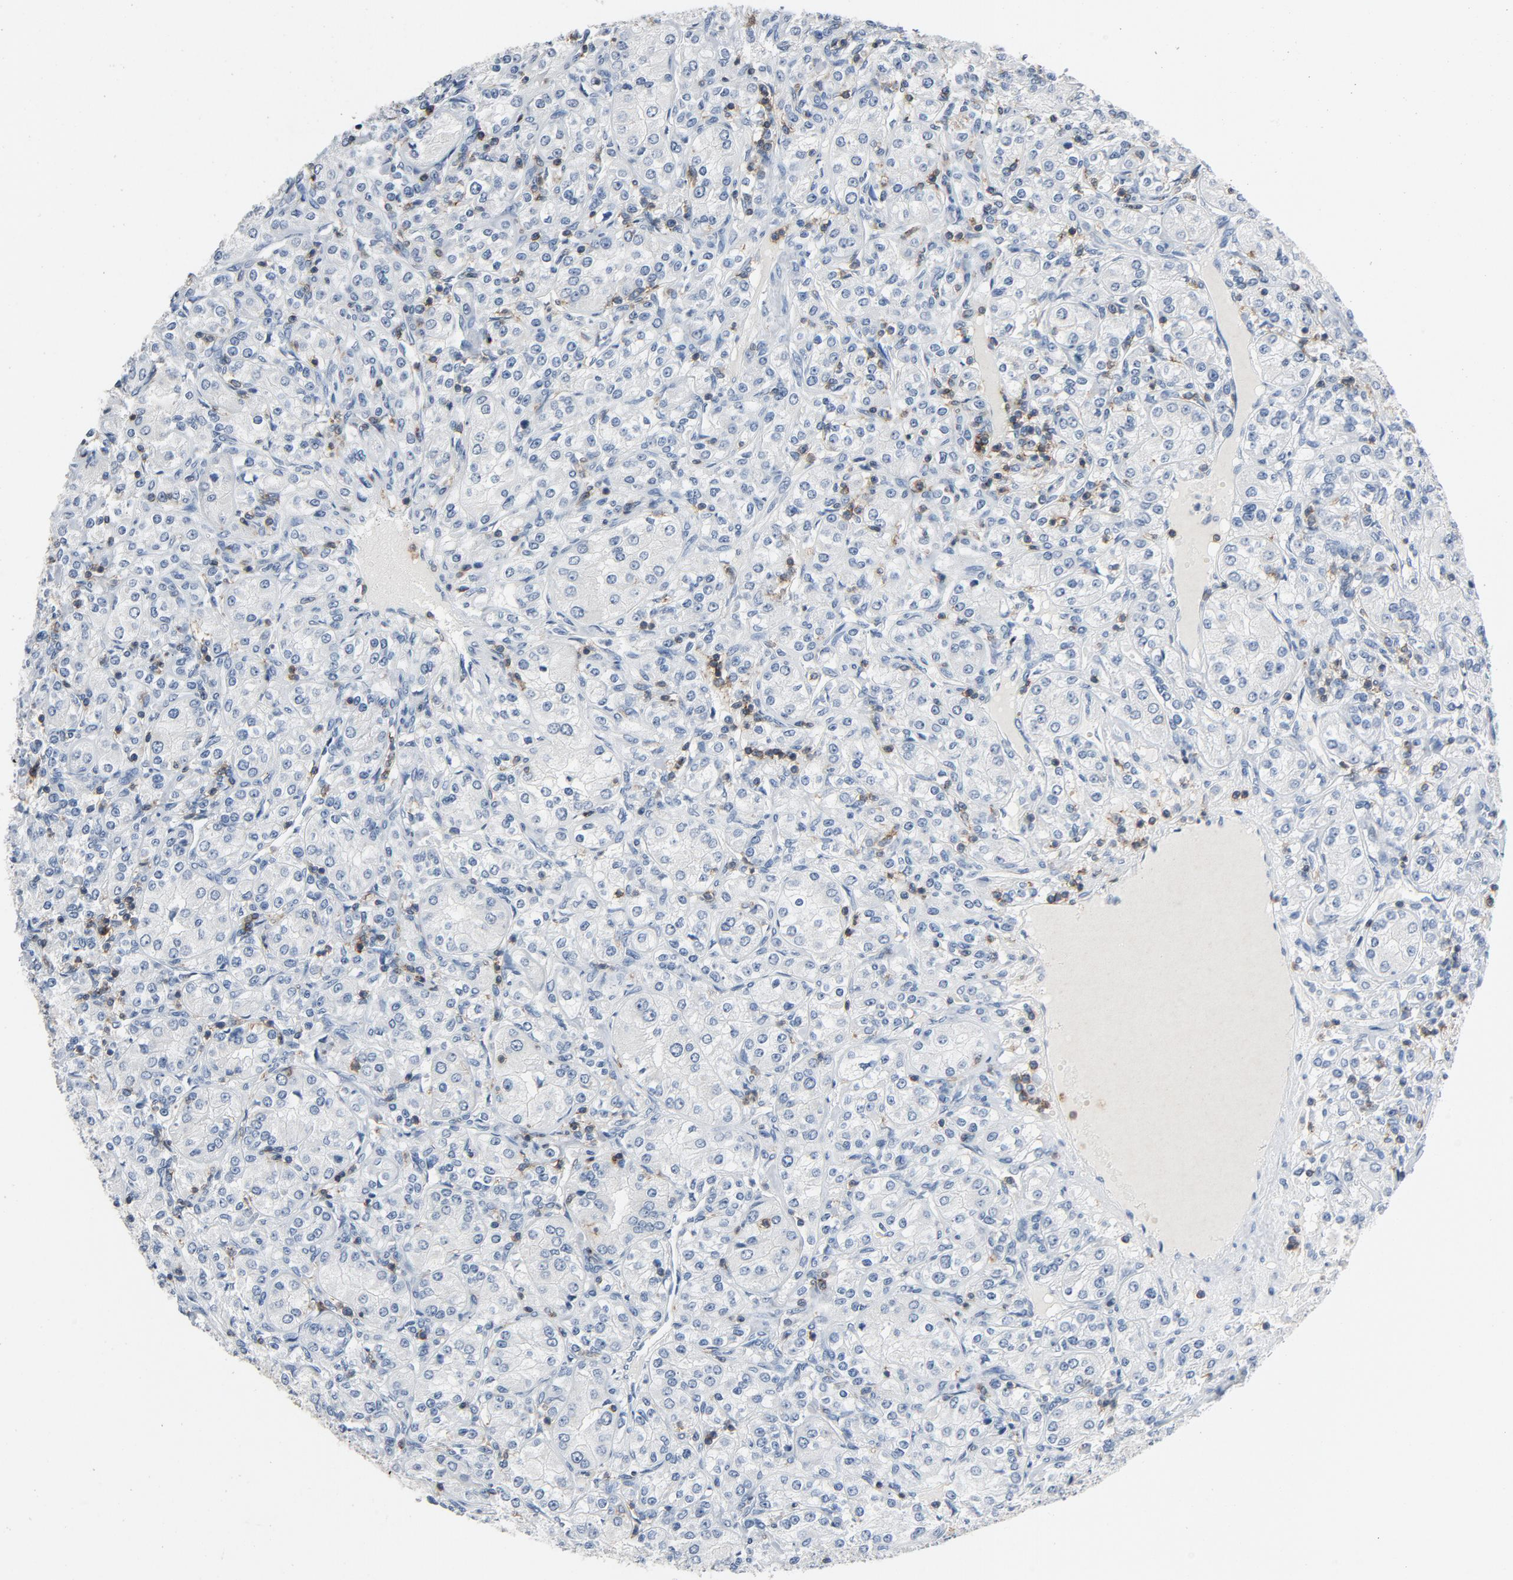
{"staining": {"intensity": "negative", "quantity": "none", "location": "none"}, "tissue": "renal cancer", "cell_type": "Tumor cells", "image_type": "cancer", "snomed": [{"axis": "morphology", "description": "Adenocarcinoma, NOS"}, {"axis": "topography", "description": "Kidney"}], "caption": "There is no significant staining in tumor cells of renal adenocarcinoma.", "gene": "LCK", "patient": {"sex": "male", "age": 77}}